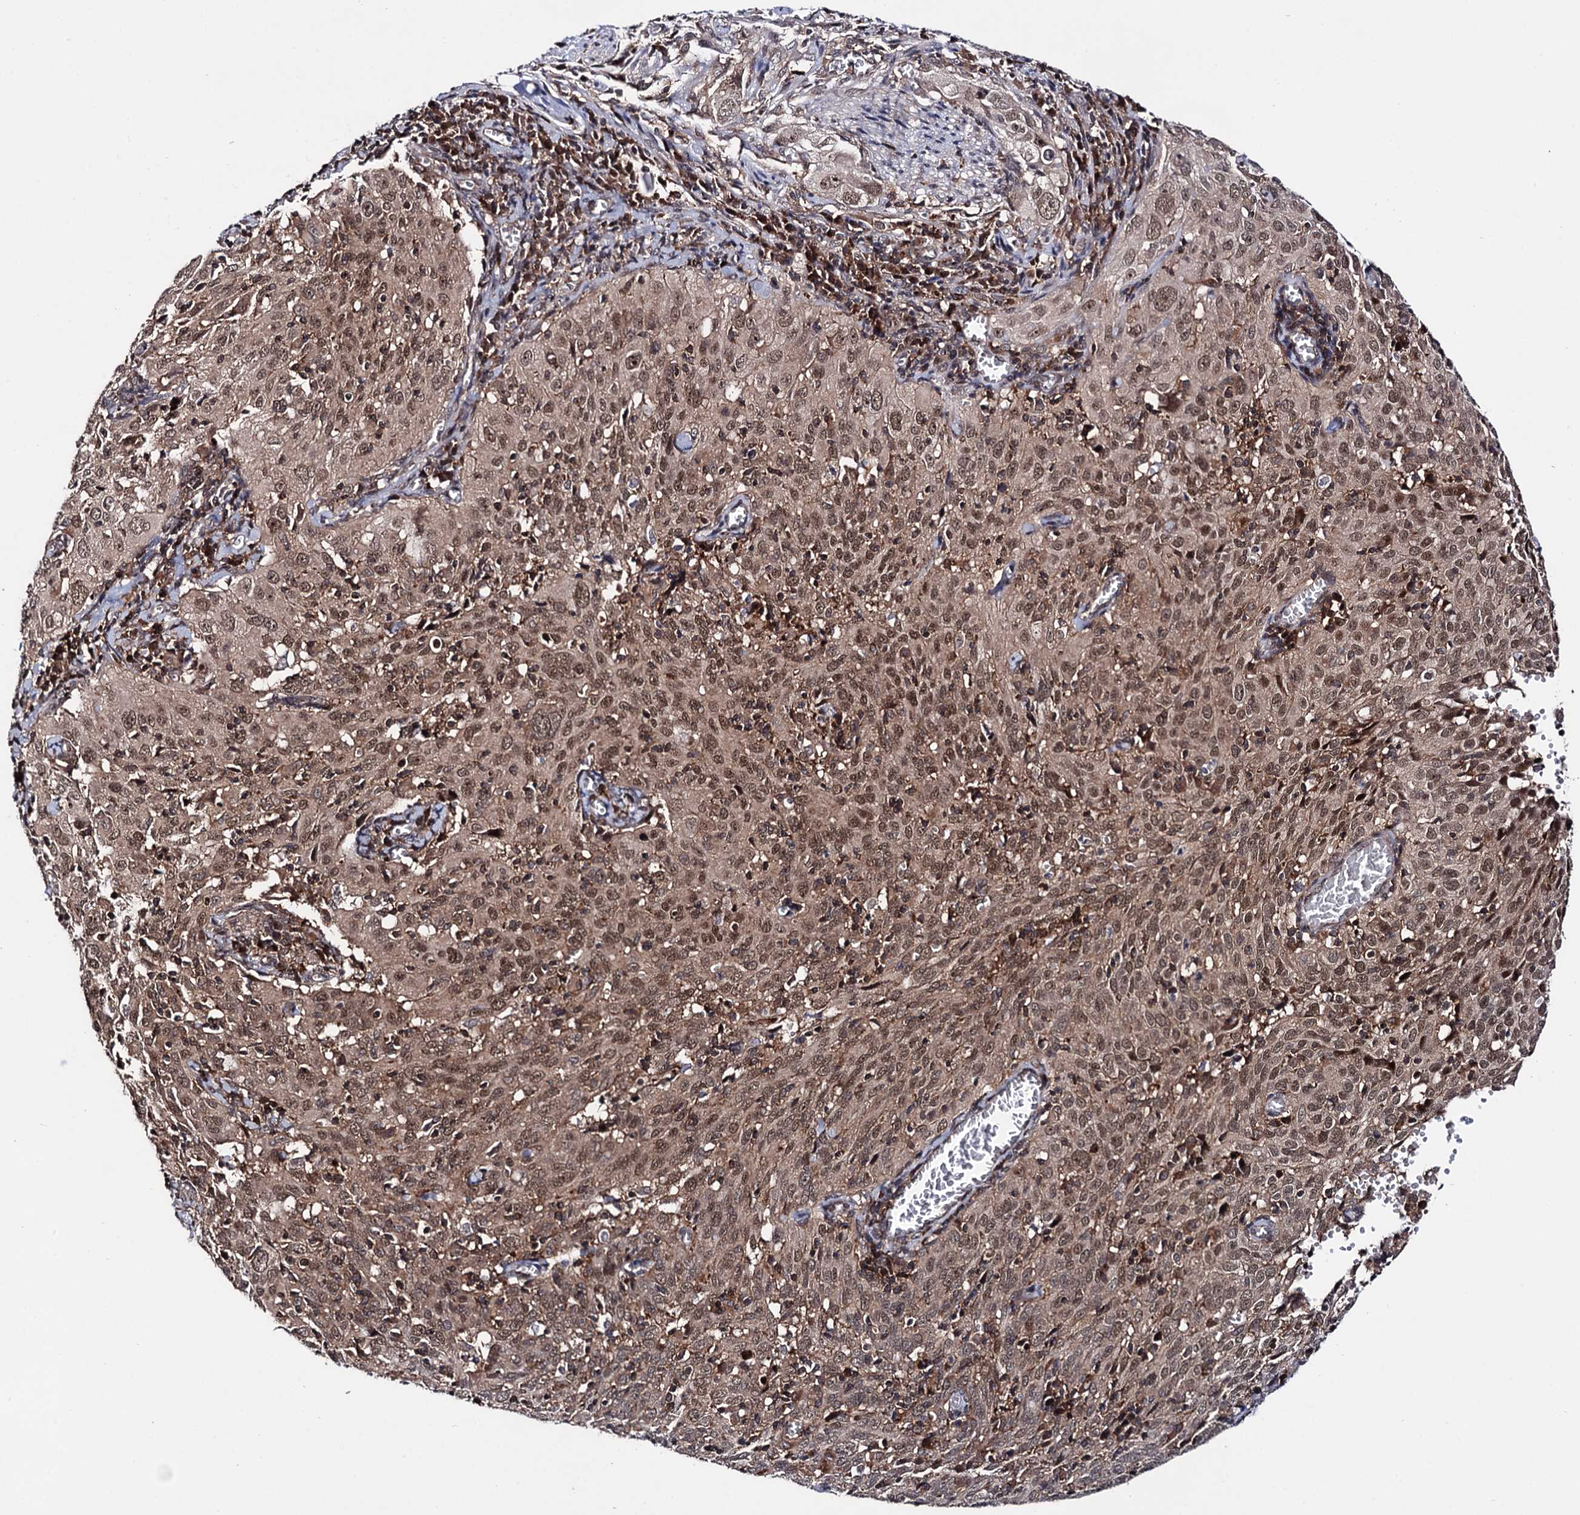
{"staining": {"intensity": "moderate", "quantity": ">75%", "location": "cytoplasmic/membranous,nuclear"}, "tissue": "cervical cancer", "cell_type": "Tumor cells", "image_type": "cancer", "snomed": [{"axis": "morphology", "description": "Squamous cell carcinoma, NOS"}, {"axis": "topography", "description": "Cervix"}], "caption": "Cervical squamous cell carcinoma stained for a protein (brown) shows moderate cytoplasmic/membranous and nuclear positive staining in approximately >75% of tumor cells.", "gene": "MICAL2", "patient": {"sex": "female", "age": 31}}